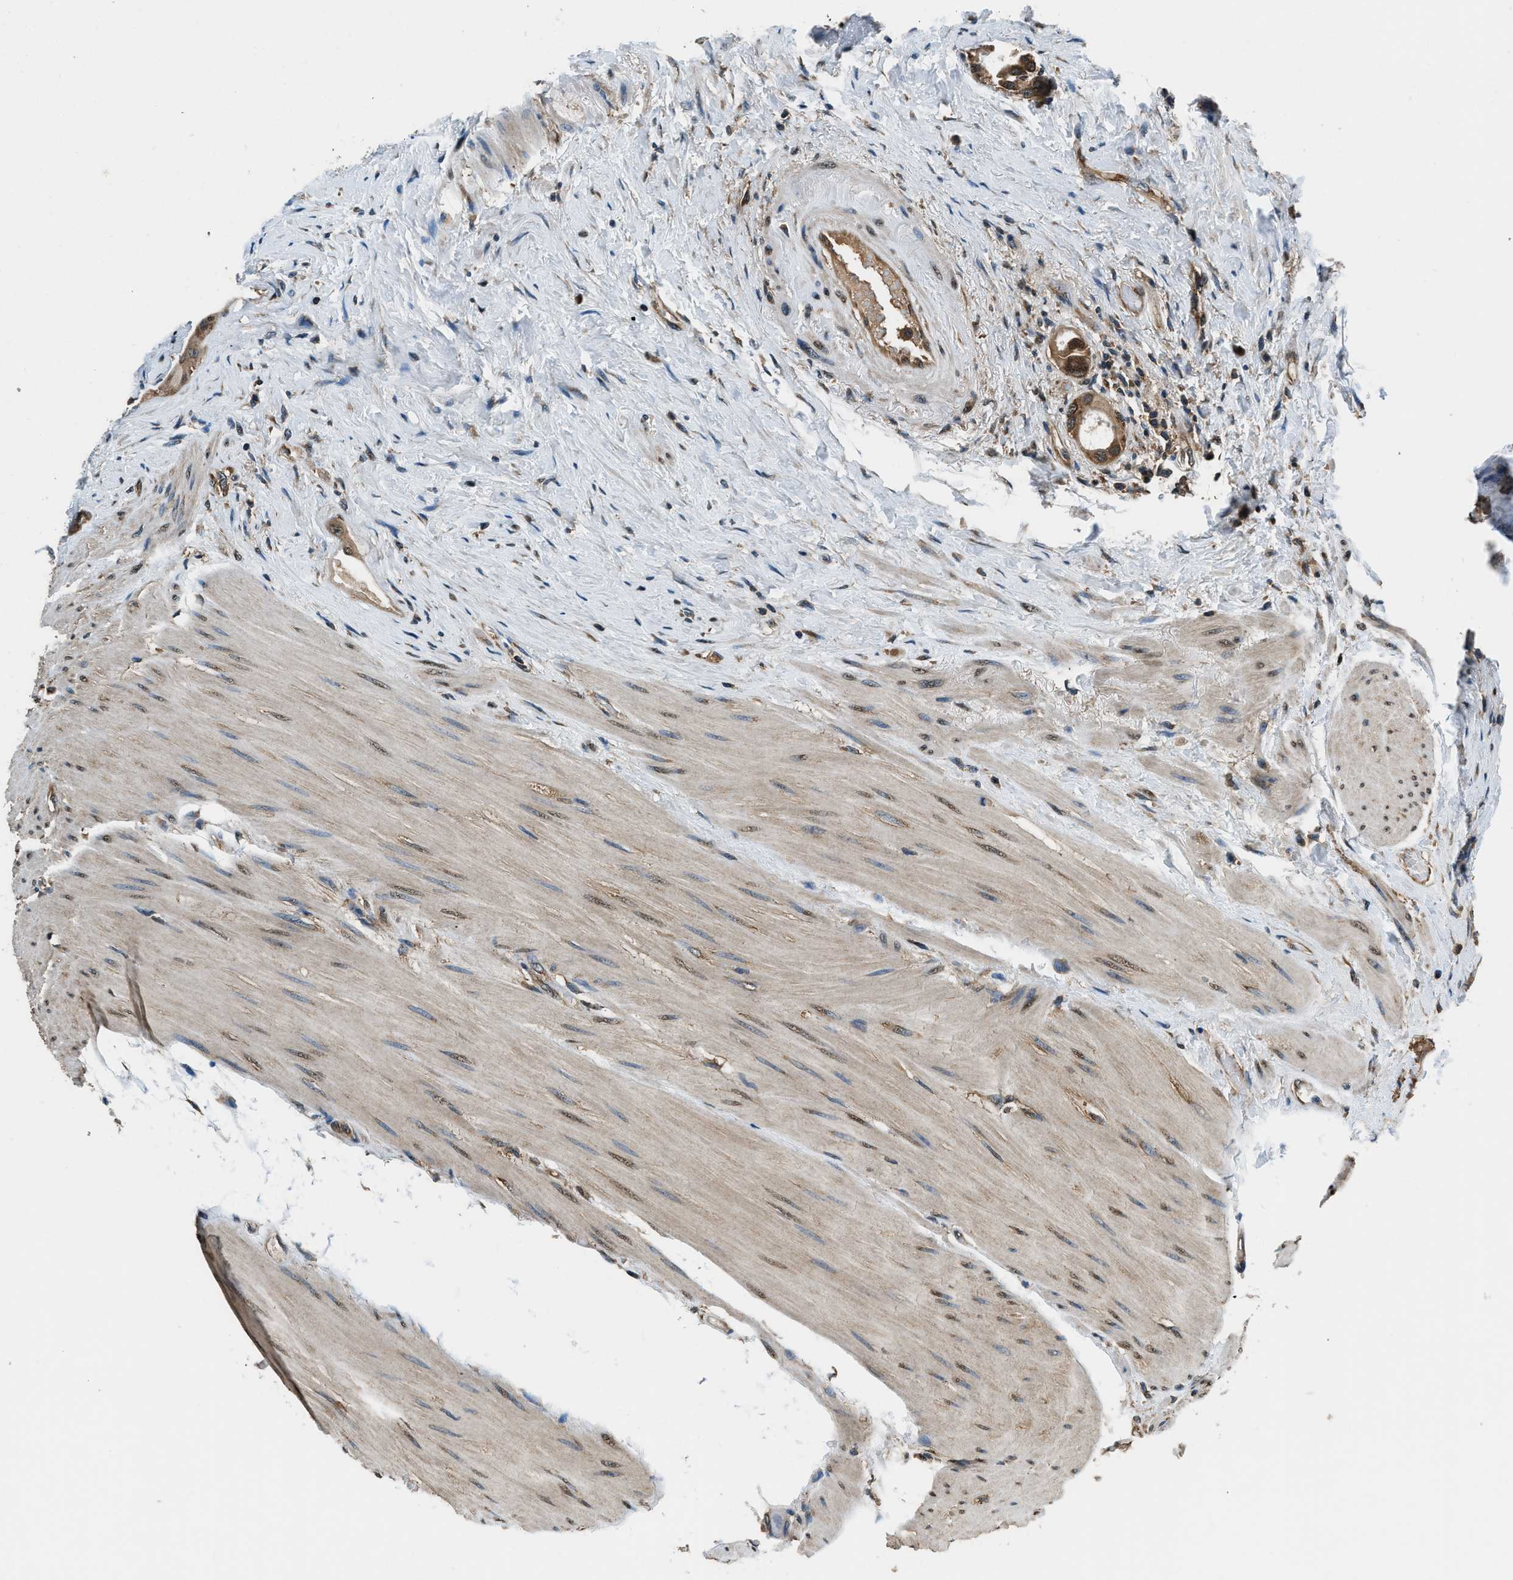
{"staining": {"intensity": "moderate", "quantity": ">75%", "location": "cytoplasmic/membranous"}, "tissue": "colorectal cancer", "cell_type": "Tumor cells", "image_type": "cancer", "snomed": [{"axis": "morphology", "description": "Adenocarcinoma, NOS"}, {"axis": "topography", "description": "Rectum"}], "caption": "IHC staining of colorectal cancer (adenocarcinoma), which shows medium levels of moderate cytoplasmic/membranous expression in about >75% of tumor cells indicating moderate cytoplasmic/membranous protein positivity. The staining was performed using DAB (brown) for protein detection and nuclei were counterstained in hematoxylin (blue).", "gene": "ARFGAP2", "patient": {"sex": "male", "age": 51}}